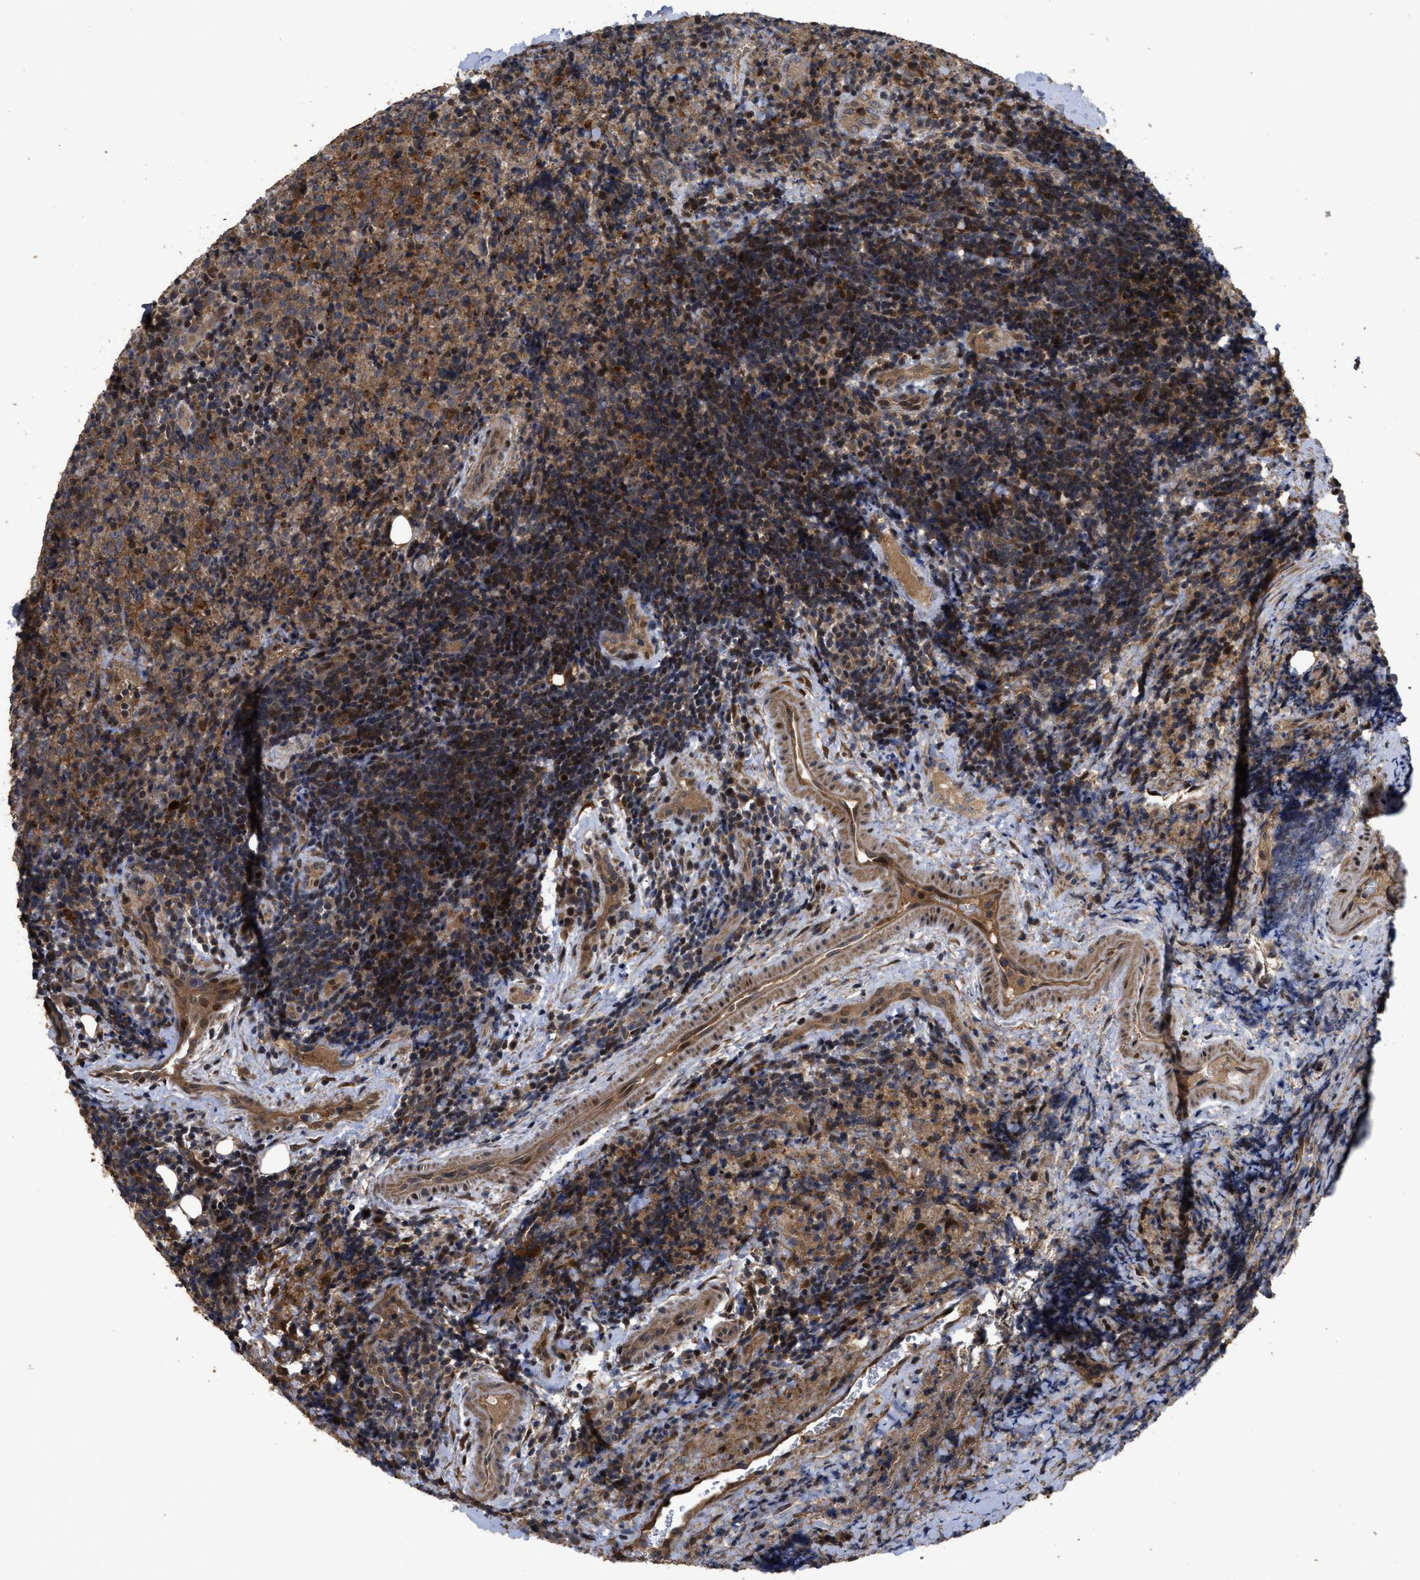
{"staining": {"intensity": "moderate", "quantity": ">75%", "location": "cytoplasmic/membranous"}, "tissue": "lymphoma", "cell_type": "Tumor cells", "image_type": "cancer", "snomed": [{"axis": "morphology", "description": "Malignant lymphoma, non-Hodgkin's type, High grade"}, {"axis": "topography", "description": "Tonsil"}], "caption": "DAB (3,3'-diaminobenzidine) immunohistochemical staining of human high-grade malignant lymphoma, non-Hodgkin's type displays moderate cytoplasmic/membranous protein staining in approximately >75% of tumor cells. (Stains: DAB (3,3'-diaminobenzidine) in brown, nuclei in blue, Microscopy: brightfield microscopy at high magnification).", "gene": "CBR3", "patient": {"sex": "female", "age": 36}}